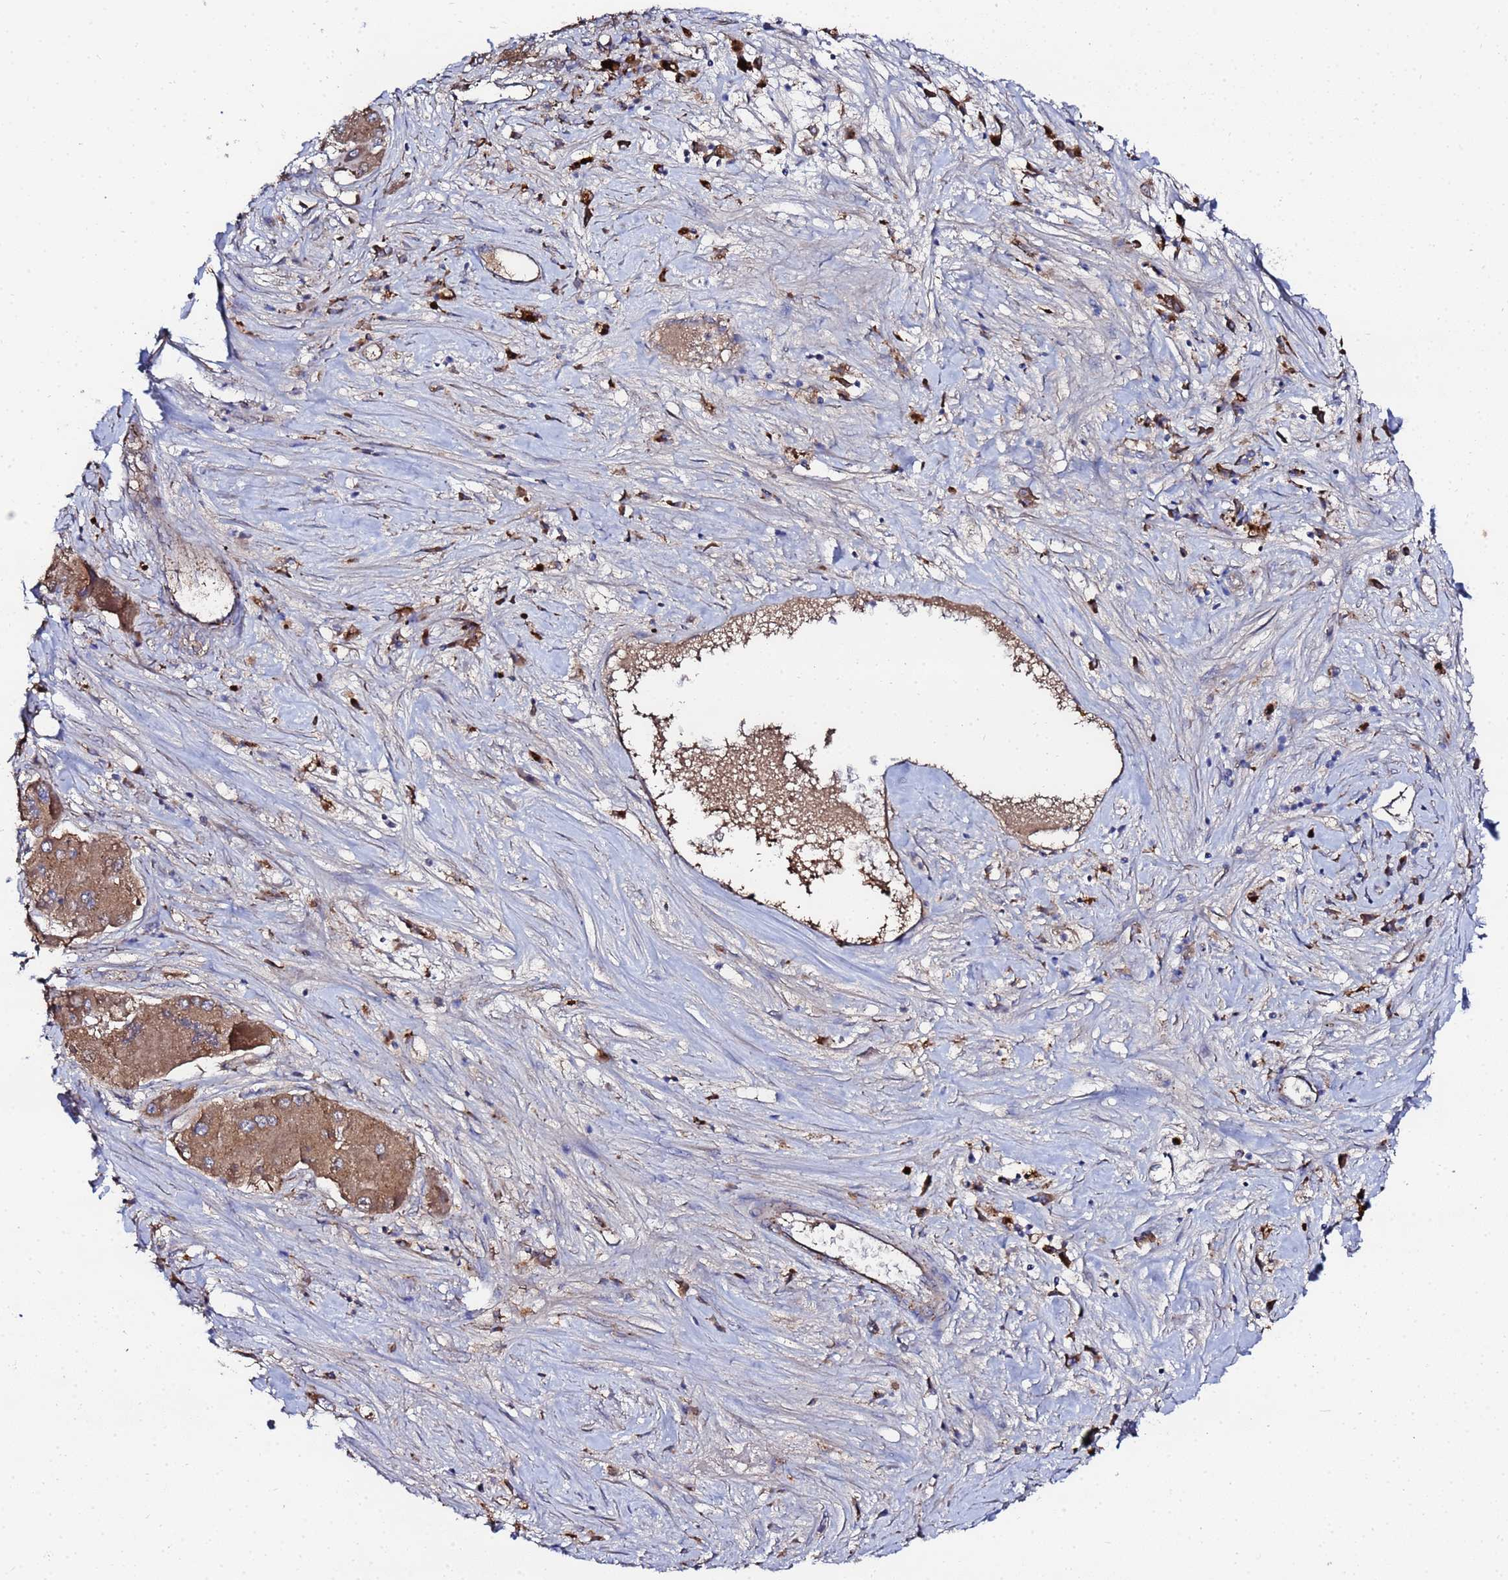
{"staining": {"intensity": "moderate", "quantity": ">75%", "location": "cytoplasmic/membranous"}, "tissue": "liver cancer", "cell_type": "Tumor cells", "image_type": "cancer", "snomed": [{"axis": "morphology", "description": "Carcinoma, Hepatocellular, NOS"}, {"axis": "topography", "description": "Liver"}], "caption": "An IHC micrograph of neoplastic tissue is shown. Protein staining in brown highlights moderate cytoplasmic/membranous positivity in liver cancer (hepatocellular carcinoma) within tumor cells. (DAB (3,3'-diaminobenzidine) IHC, brown staining for protein, blue staining for nuclei).", "gene": "TCP10L", "patient": {"sex": "female", "age": 73}}